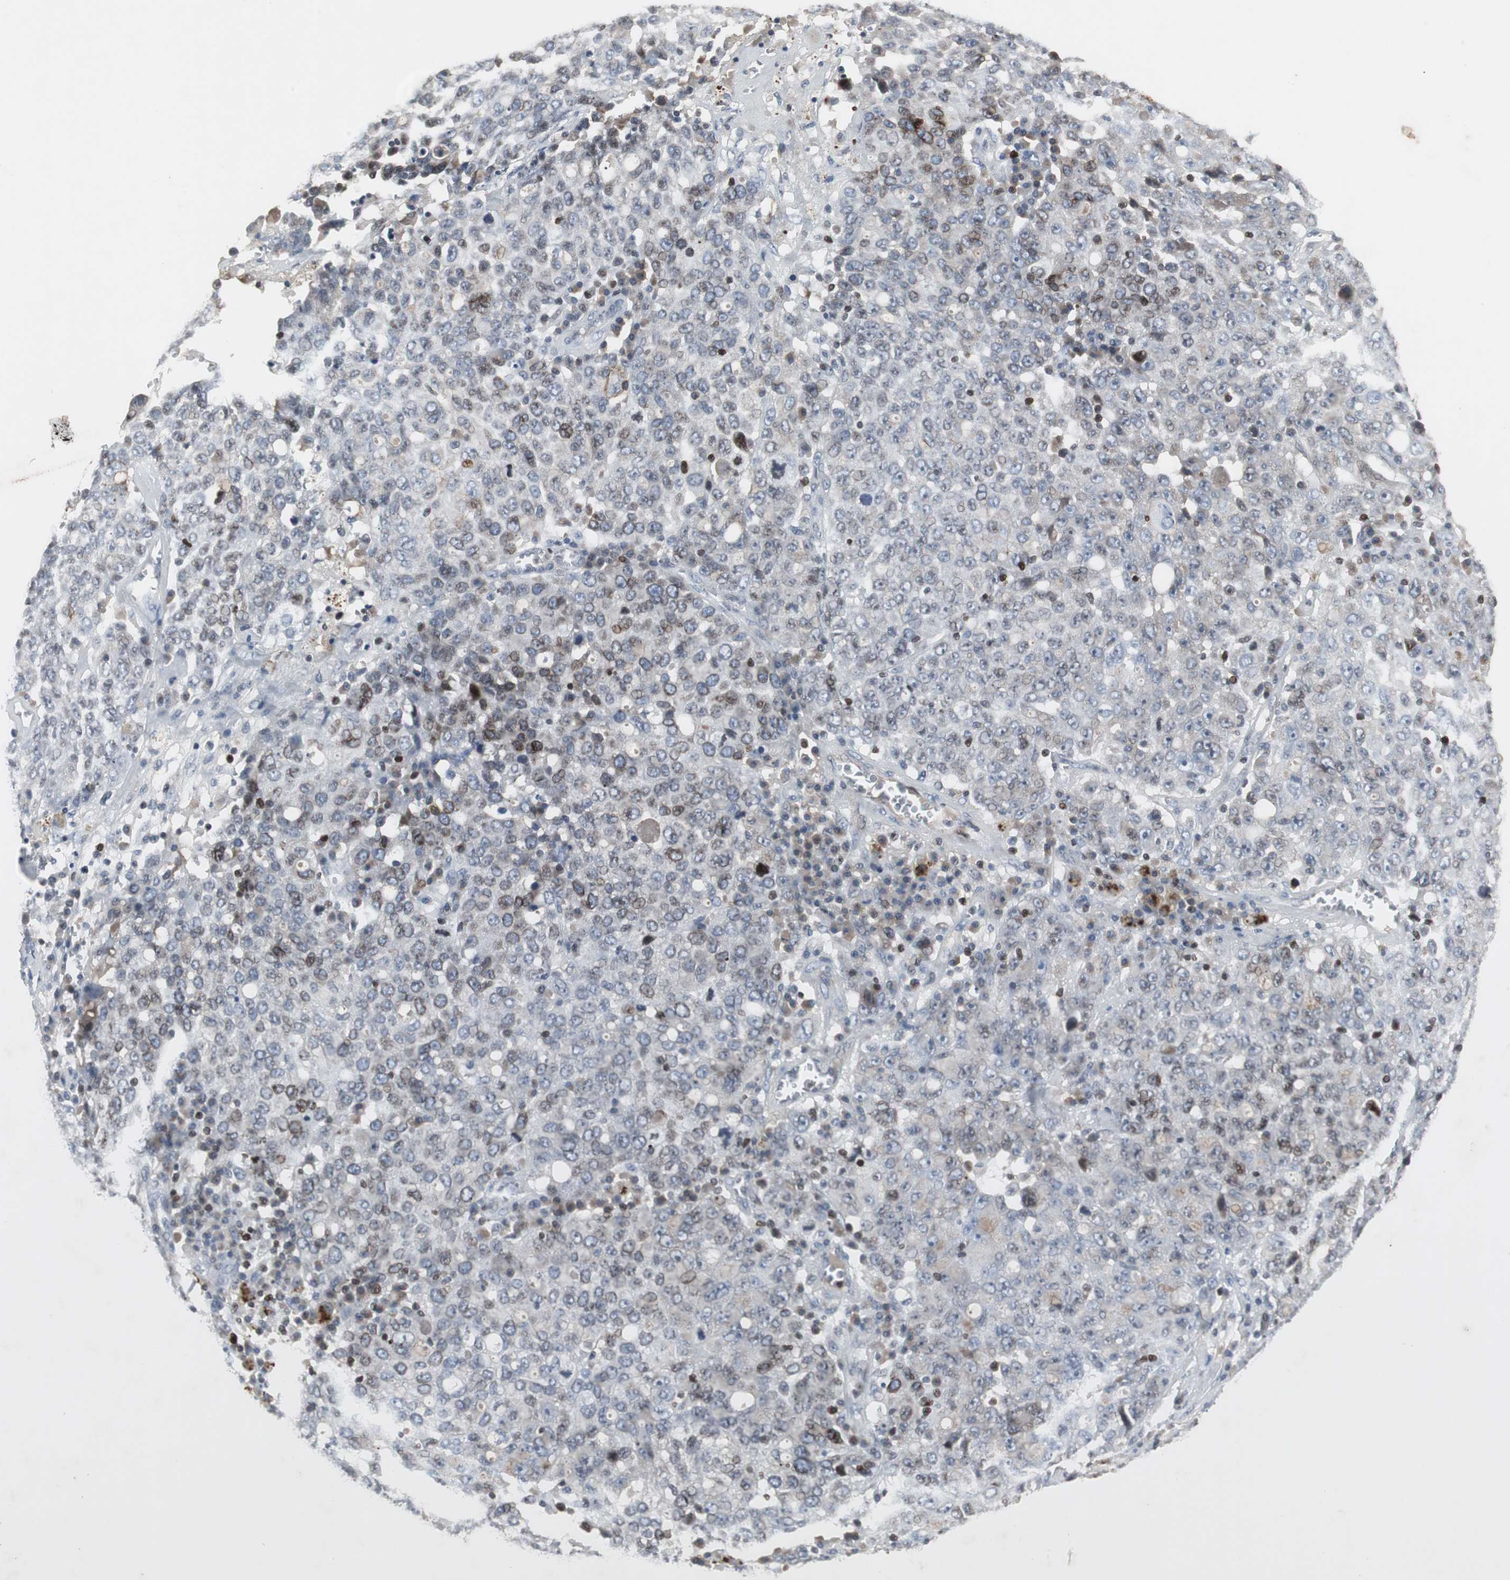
{"staining": {"intensity": "strong", "quantity": "<25%", "location": "cytoplasmic/membranous,nuclear"}, "tissue": "ovarian cancer", "cell_type": "Tumor cells", "image_type": "cancer", "snomed": [{"axis": "morphology", "description": "Carcinoma, endometroid"}, {"axis": "topography", "description": "Ovary"}], "caption": "Ovarian cancer (endometroid carcinoma) stained with a brown dye exhibits strong cytoplasmic/membranous and nuclear positive positivity in about <25% of tumor cells.", "gene": "ZNF396", "patient": {"sex": "female", "age": 62}}